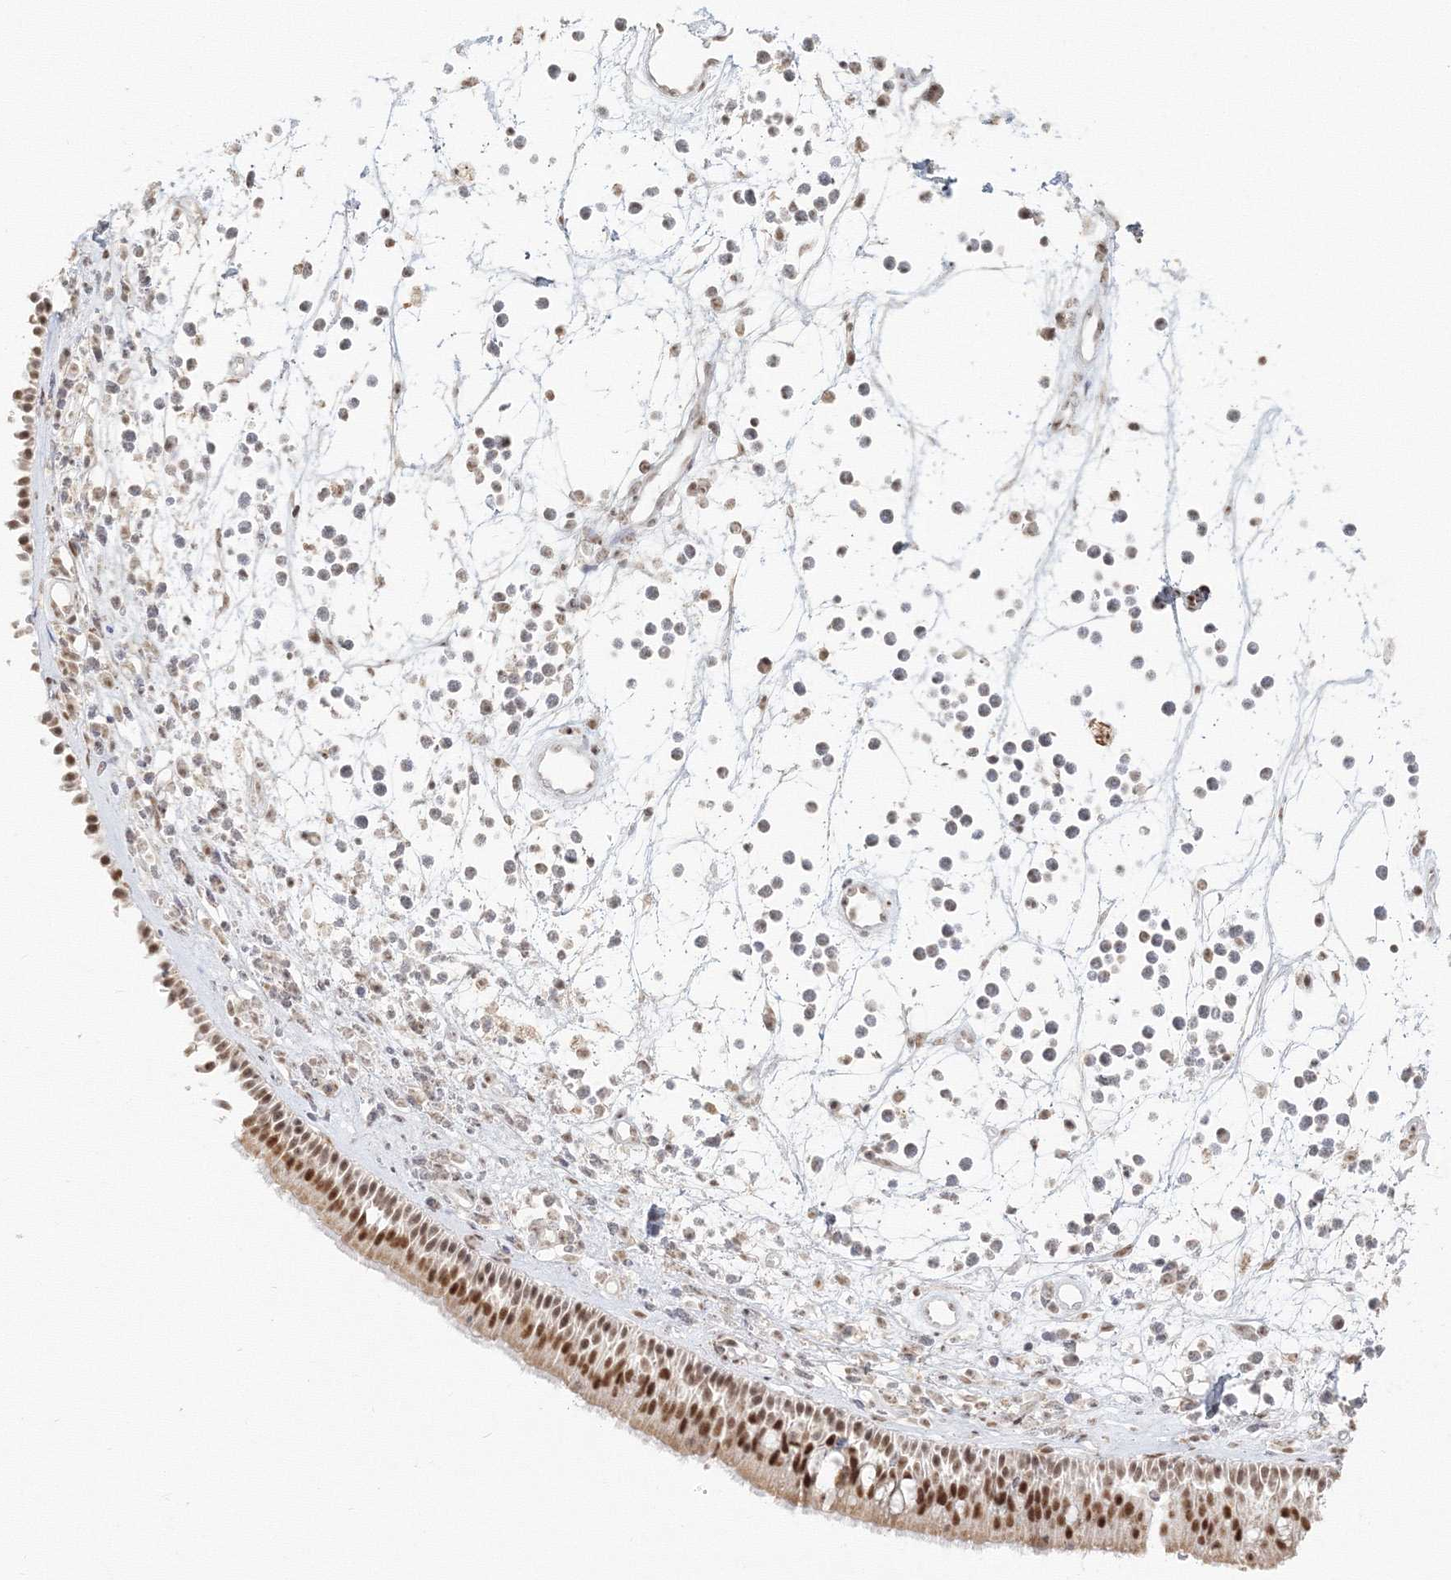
{"staining": {"intensity": "moderate", "quantity": ">75%", "location": "nuclear"}, "tissue": "nasopharynx", "cell_type": "Respiratory epithelial cells", "image_type": "normal", "snomed": [{"axis": "morphology", "description": "Normal tissue, NOS"}, {"axis": "morphology", "description": "Inflammation, NOS"}, {"axis": "morphology", "description": "Malignant melanoma, Metastatic site"}, {"axis": "topography", "description": "Nasopharynx"}], "caption": "This photomicrograph displays immunohistochemistry staining of benign nasopharynx, with medium moderate nuclear staining in about >75% of respiratory epithelial cells.", "gene": "PPP4R2", "patient": {"sex": "male", "age": 70}}